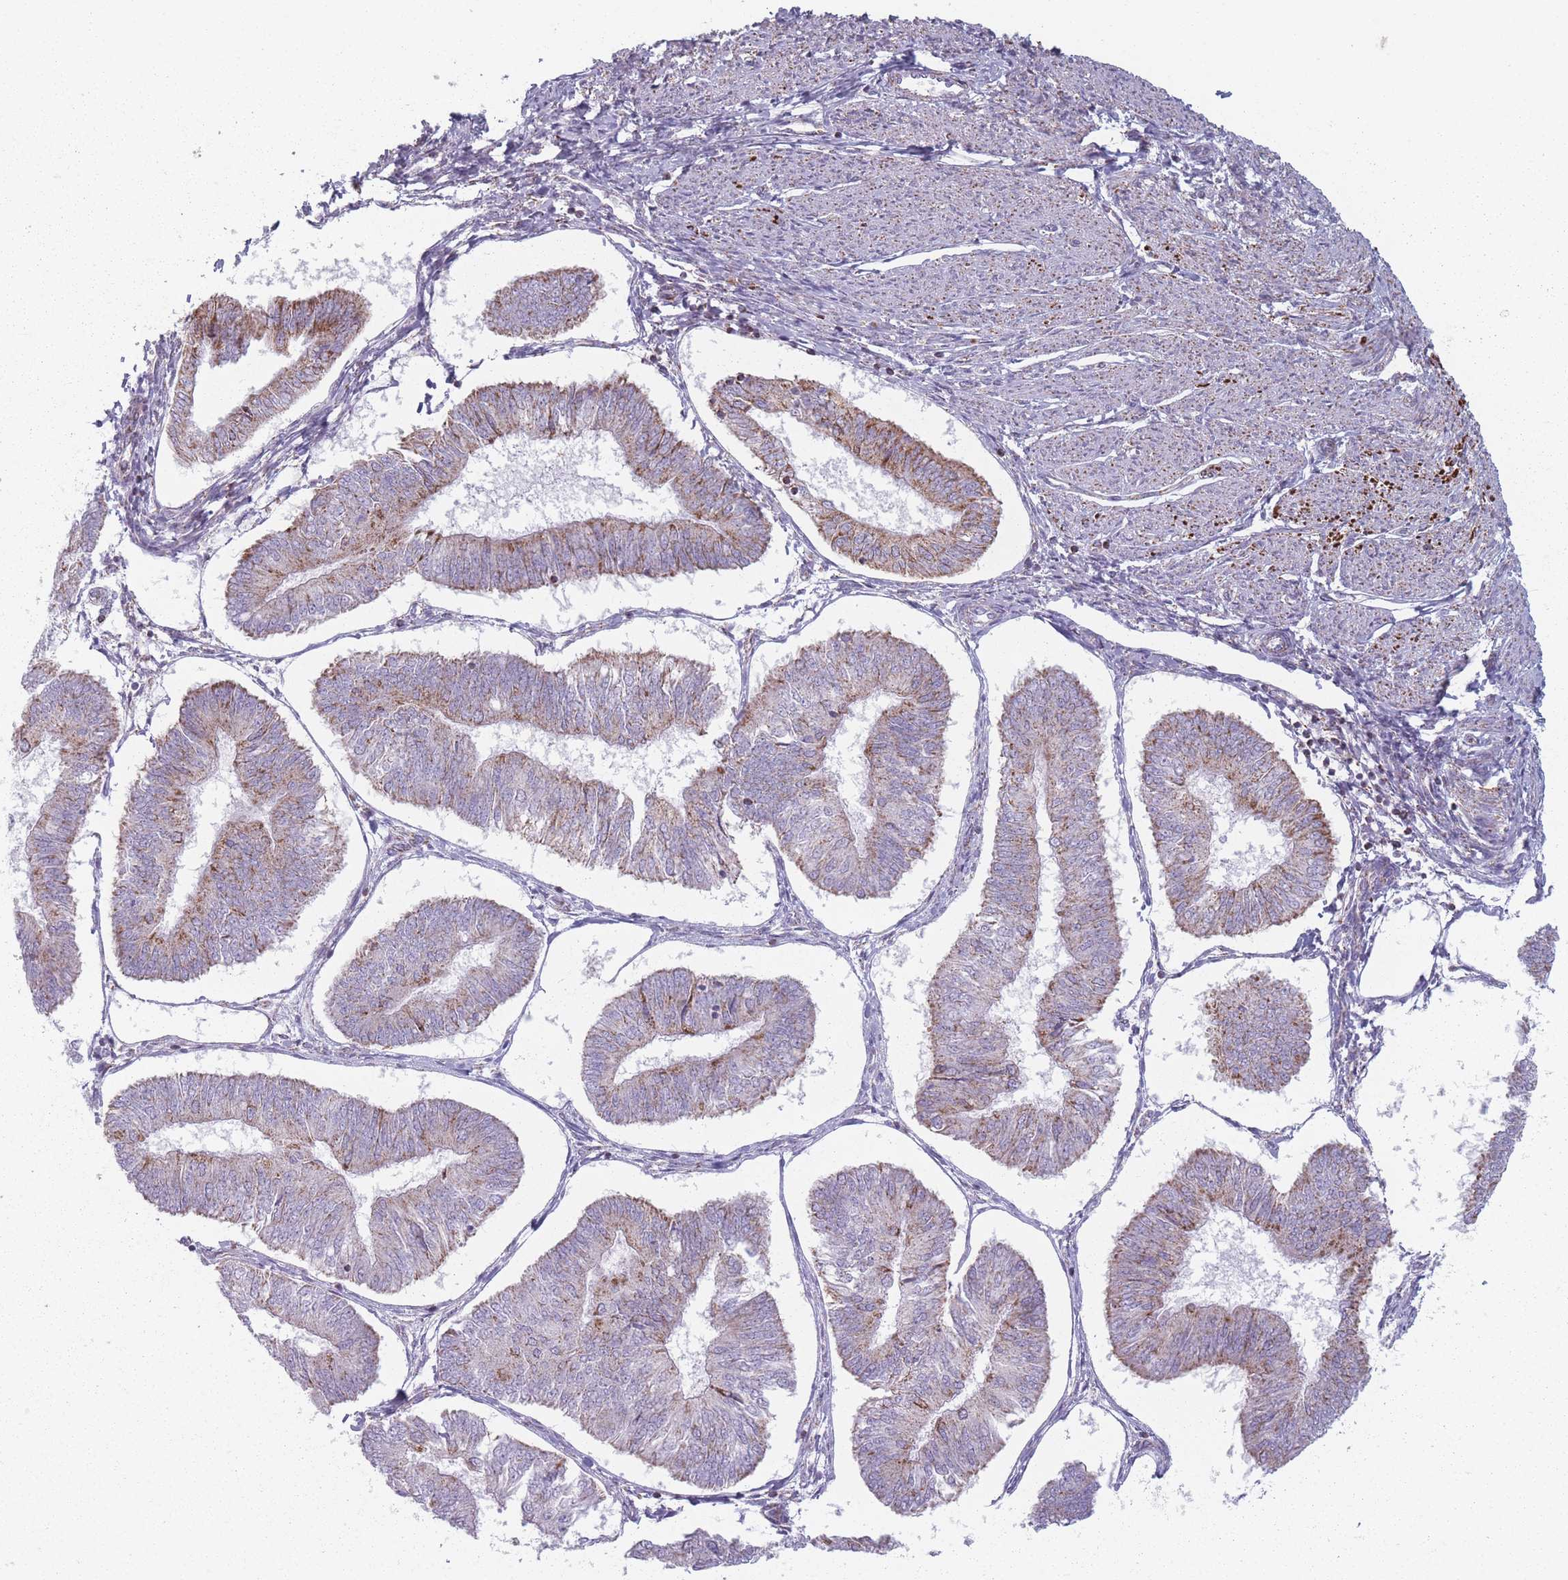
{"staining": {"intensity": "weak", "quantity": "25%-75%", "location": "cytoplasmic/membranous"}, "tissue": "endometrial cancer", "cell_type": "Tumor cells", "image_type": "cancer", "snomed": [{"axis": "morphology", "description": "Adenocarcinoma, NOS"}, {"axis": "topography", "description": "Endometrium"}], "caption": "IHC photomicrograph of neoplastic tissue: human endometrial cancer (adenocarcinoma) stained using immunohistochemistry (IHC) demonstrates low levels of weak protein expression localized specifically in the cytoplasmic/membranous of tumor cells, appearing as a cytoplasmic/membranous brown color.", "gene": "DCHS1", "patient": {"sex": "female", "age": 58}}